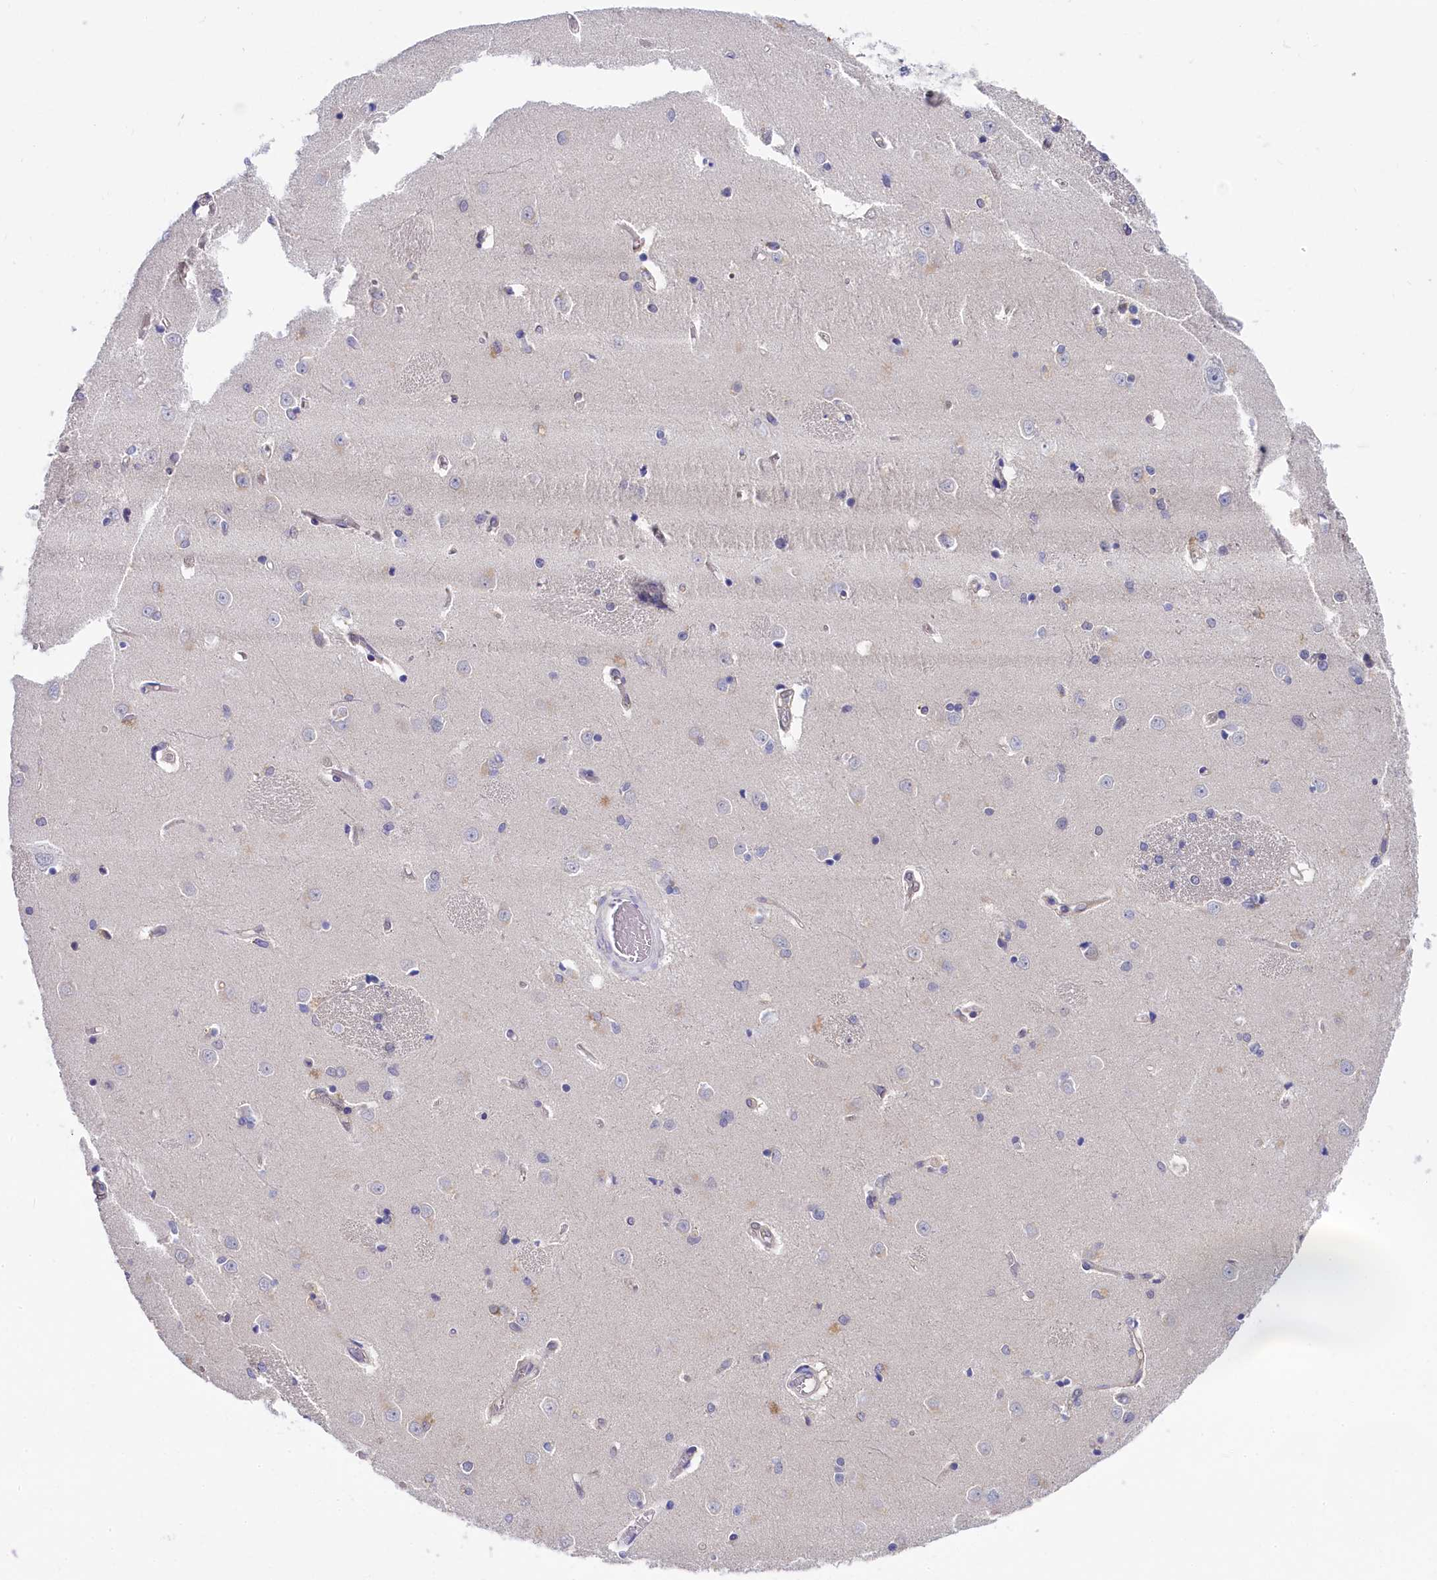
{"staining": {"intensity": "negative", "quantity": "none", "location": "none"}, "tissue": "caudate", "cell_type": "Glial cells", "image_type": "normal", "snomed": [{"axis": "morphology", "description": "Normal tissue, NOS"}, {"axis": "topography", "description": "Lateral ventricle wall"}], "caption": "Photomicrograph shows no significant protein expression in glial cells of unremarkable caudate.", "gene": "C11orf54", "patient": {"sex": "male", "age": 37}}